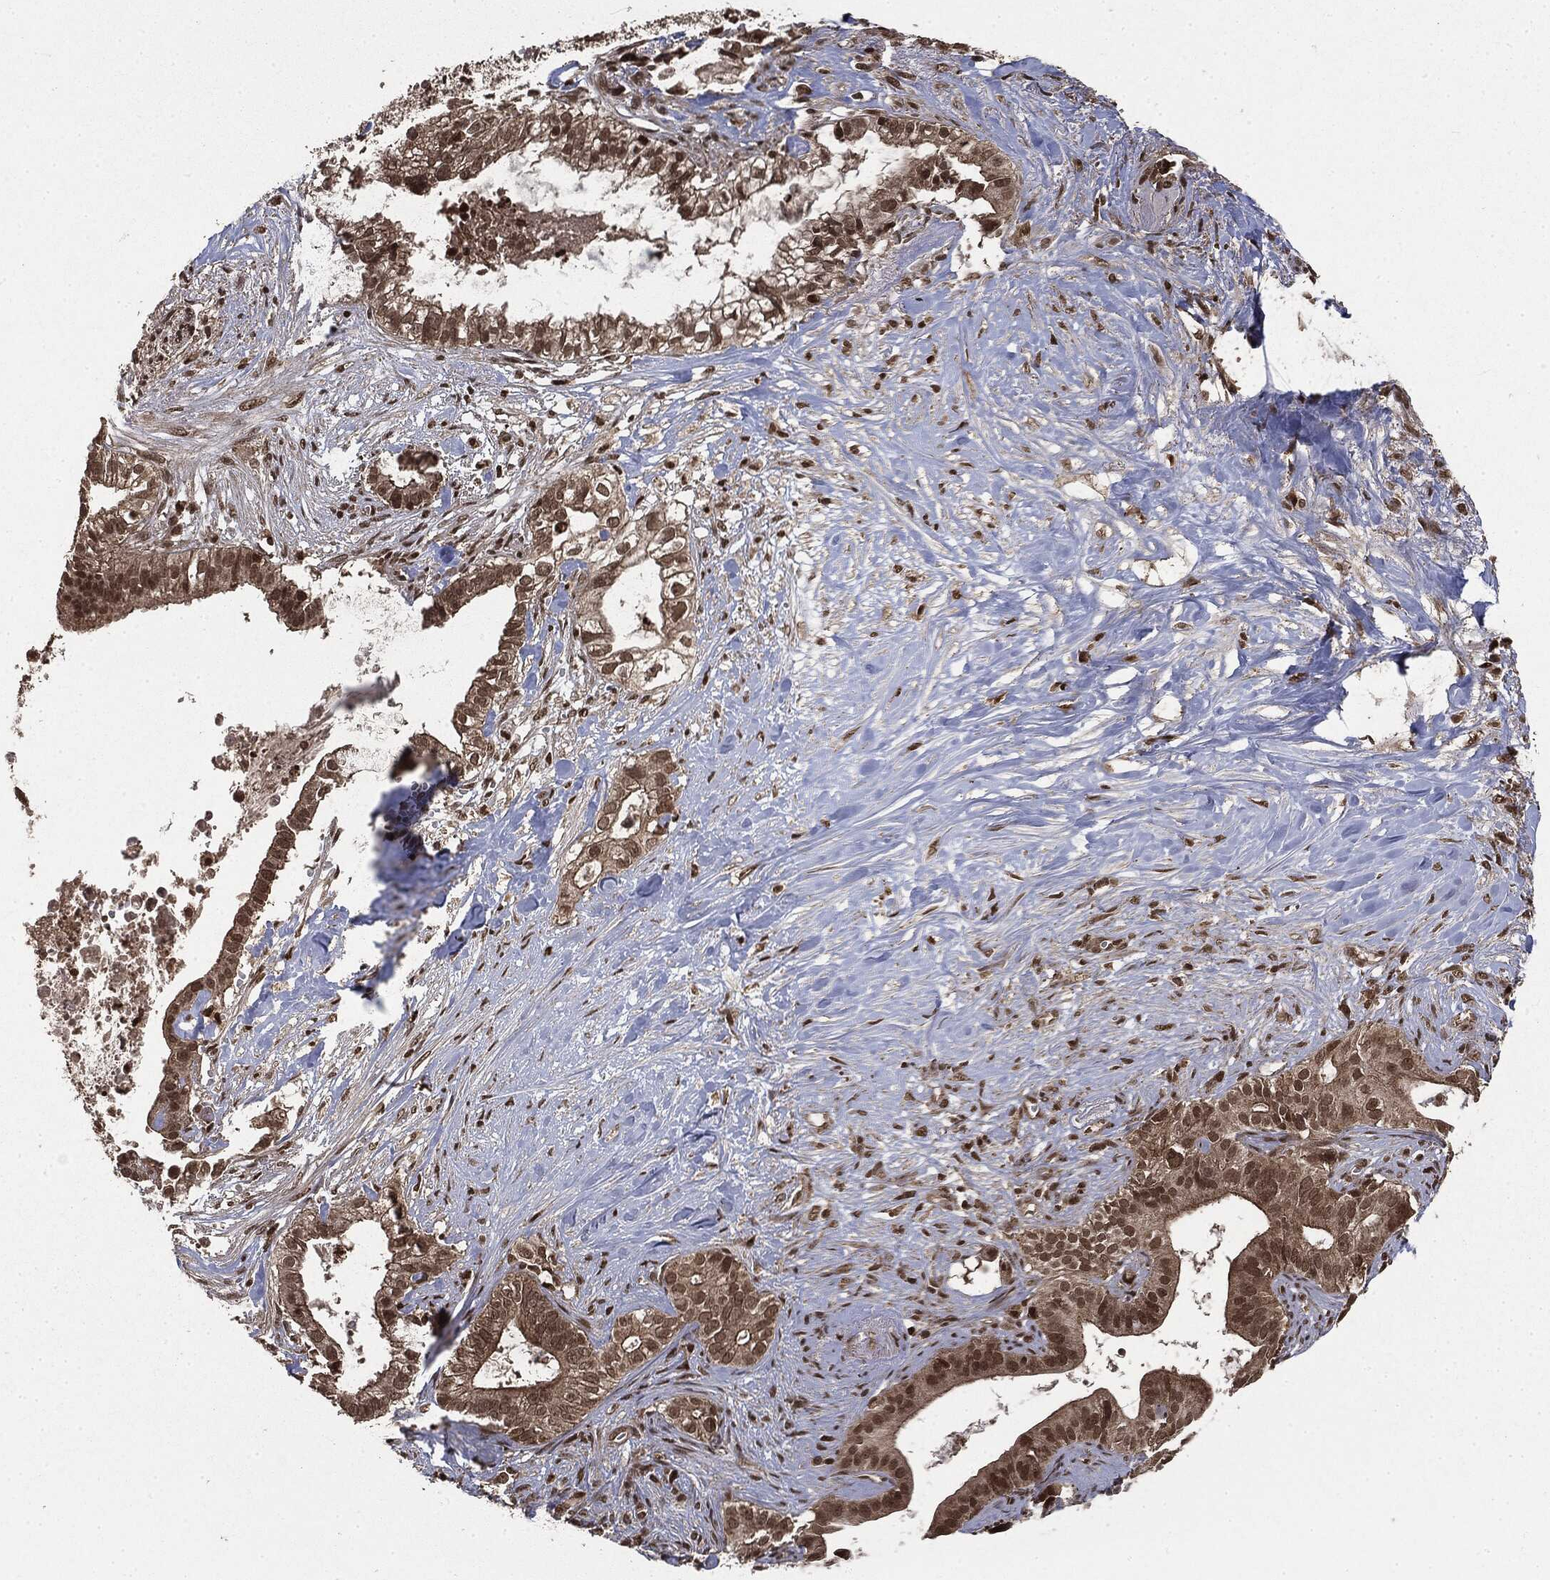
{"staining": {"intensity": "moderate", "quantity": ">75%", "location": "nuclear"}, "tissue": "pancreatic cancer", "cell_type": "Tumor cells", "image_type": "cancer", "snomed": [{"axis": "morphology", "description": "Adenocarcinoma, NOS"}, {"axis": "topography", "description": "Pancreas"}], "caption": "IHC histopathology image of human pancreatic cancer (adenocarcinoma) stained for a protein (brown), which demonstrates medium levels of moderate nuclear staining in approximately >75% of tumor cells.", "gene": "CTDP1", "patient": {"sex": "male", "age": 61}}